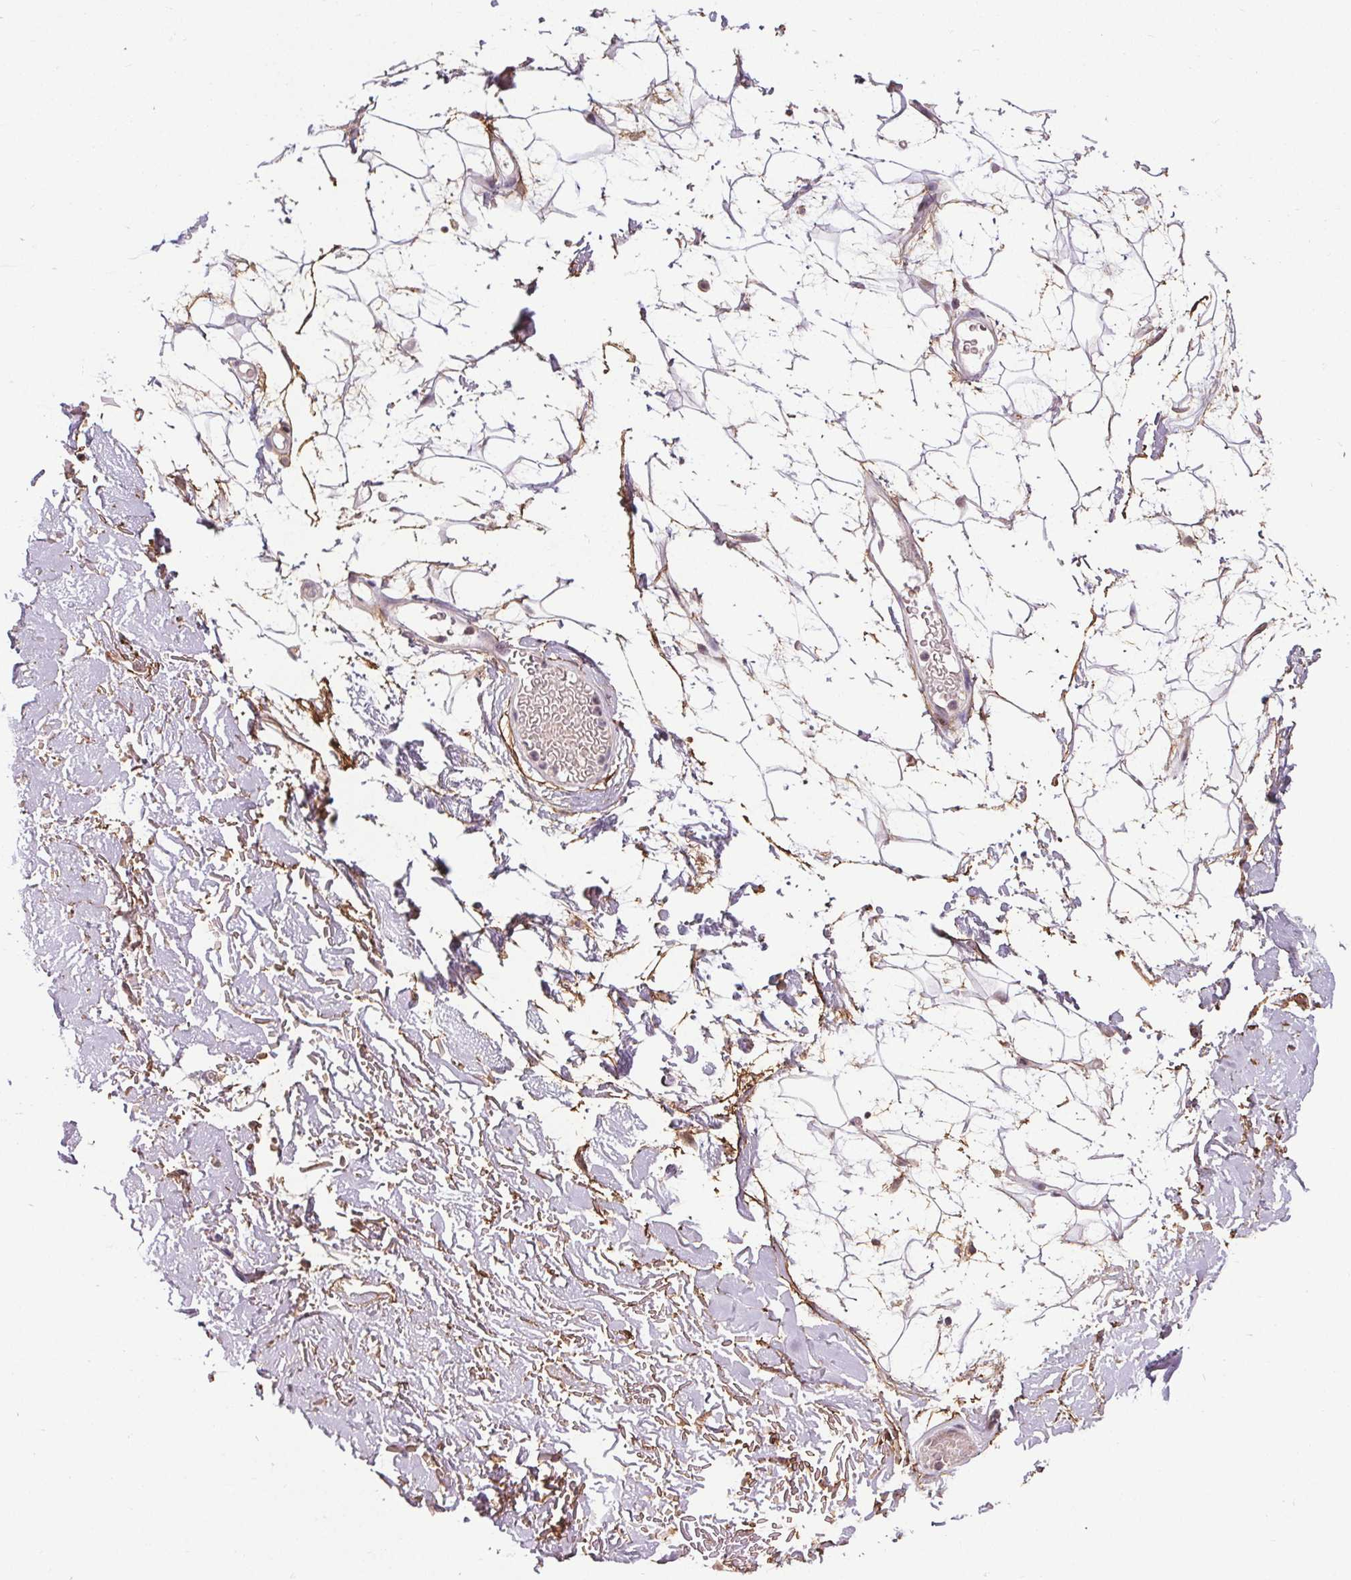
{"staining": {"intensity": "moderate", "quantity": "<25%", "location": "cytoplasmic/membranous"}, "tissue": "adipose tissue", "cell_type": "Adipocytes", "image_type": "normal", "snomed": [{"axis": "morphology", "description": "Normal tissue, NOS"}, {"axis": "topography", "description": "Anal"}, {"axis": "topography", "description": "Peripheral nerve tissue"}], "caption": "Adipocytes exhibit moderate cytoplasmic/membranous positivity in approximately <25% of cells in normal adipose tissue.", "gene": "KIAA0232", "patient": {"sex": "male", "age": 78}}